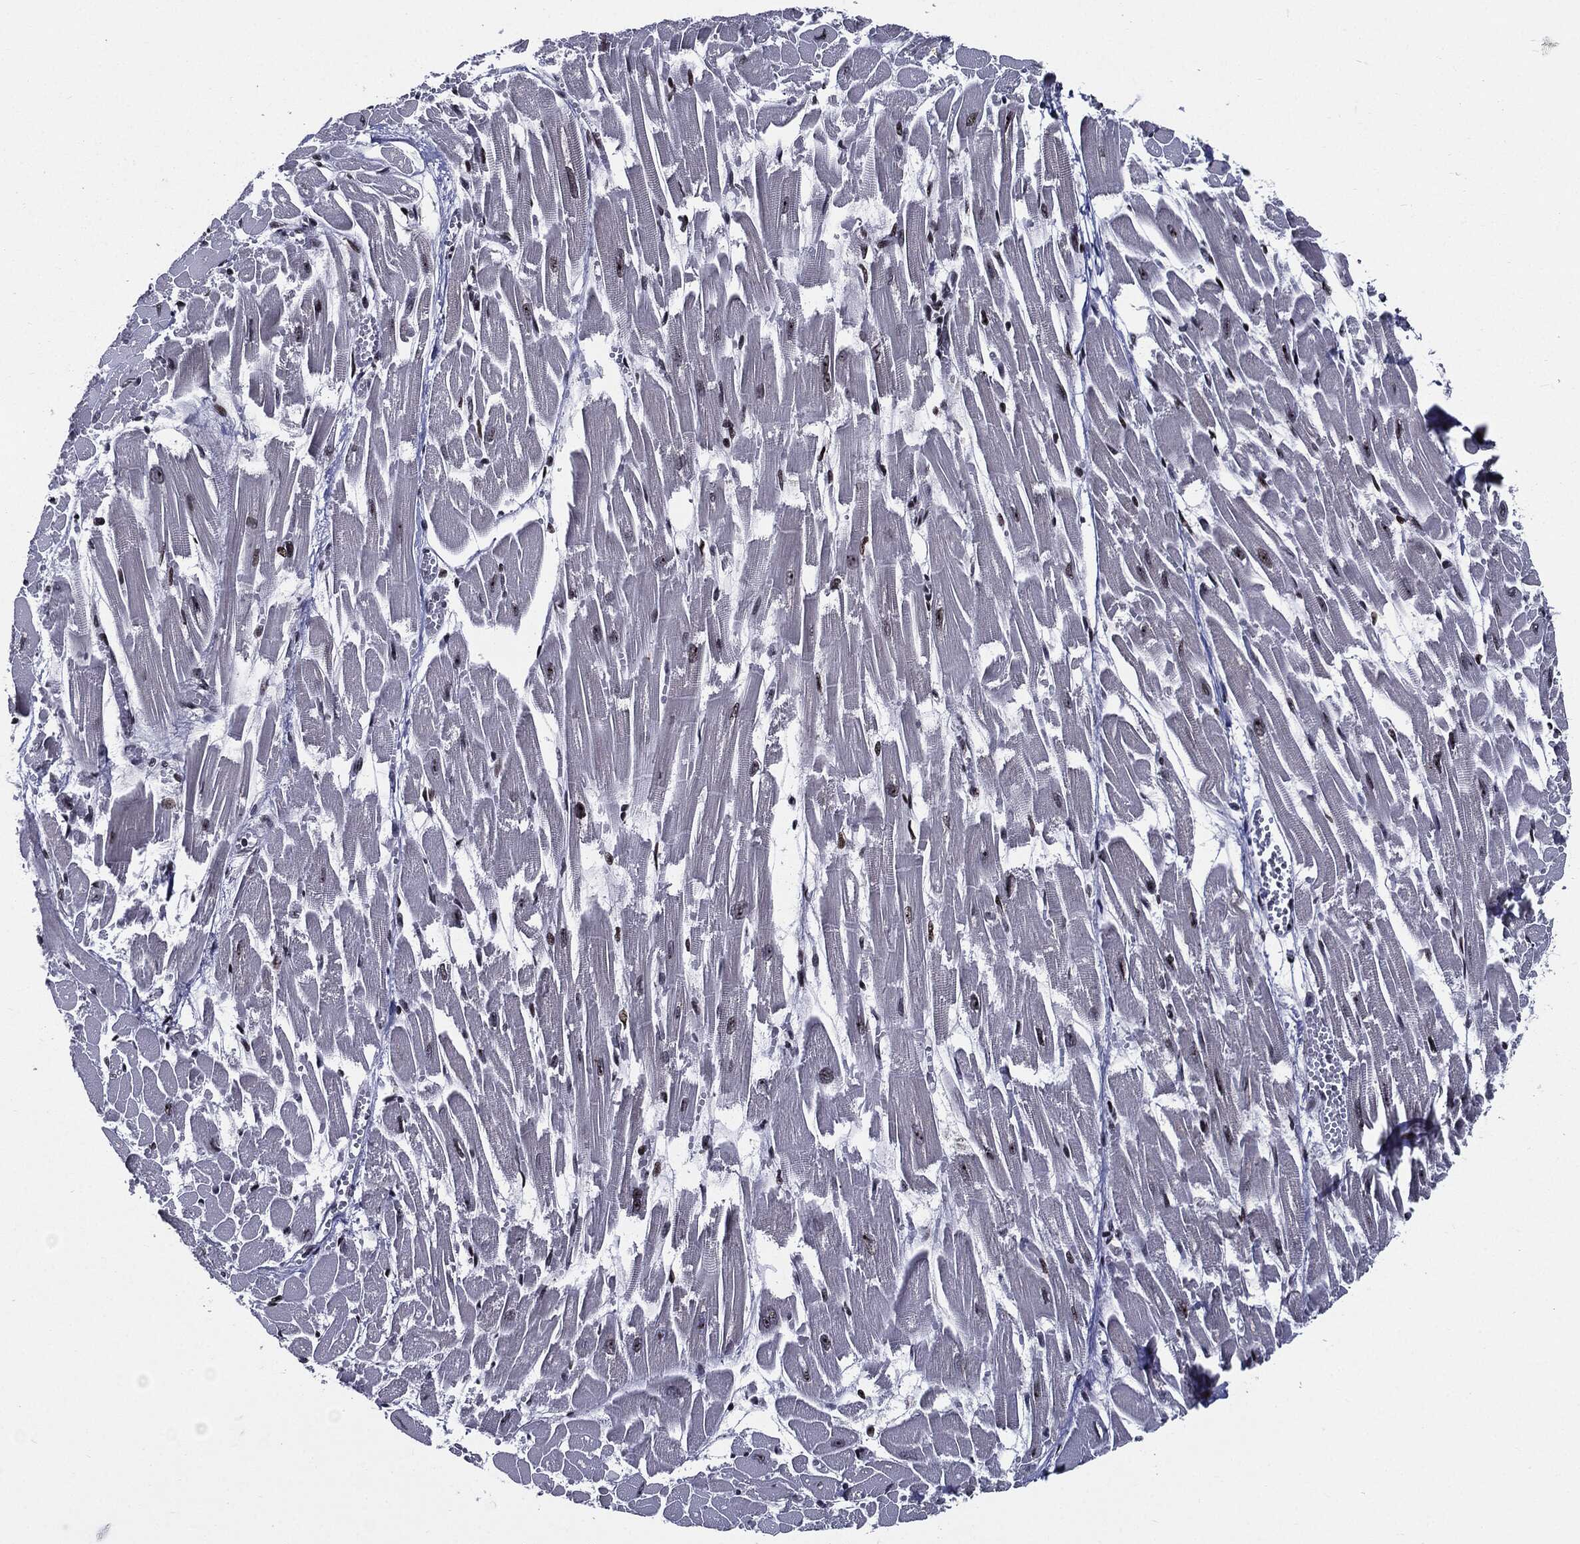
{"staining": {"intensity": "moderate", "quantity": "<25%", "location": "nuclear"}, "tissue": "heart muscle", "cell_type": "Cardiomyocytes", "image_type": "normal", "snomed": [{"axis": "morphology", "description": "Normal tissue, NOS"}, {"axis": "topography", "description": "Heart"}], "caption": "The image reveals a brown stain indicating the presence of a protein in the nuclear of cardiomyocytes in heart muscle.", "gene": "ZFP91", "patient": {"sex": "female", "age": 52}}